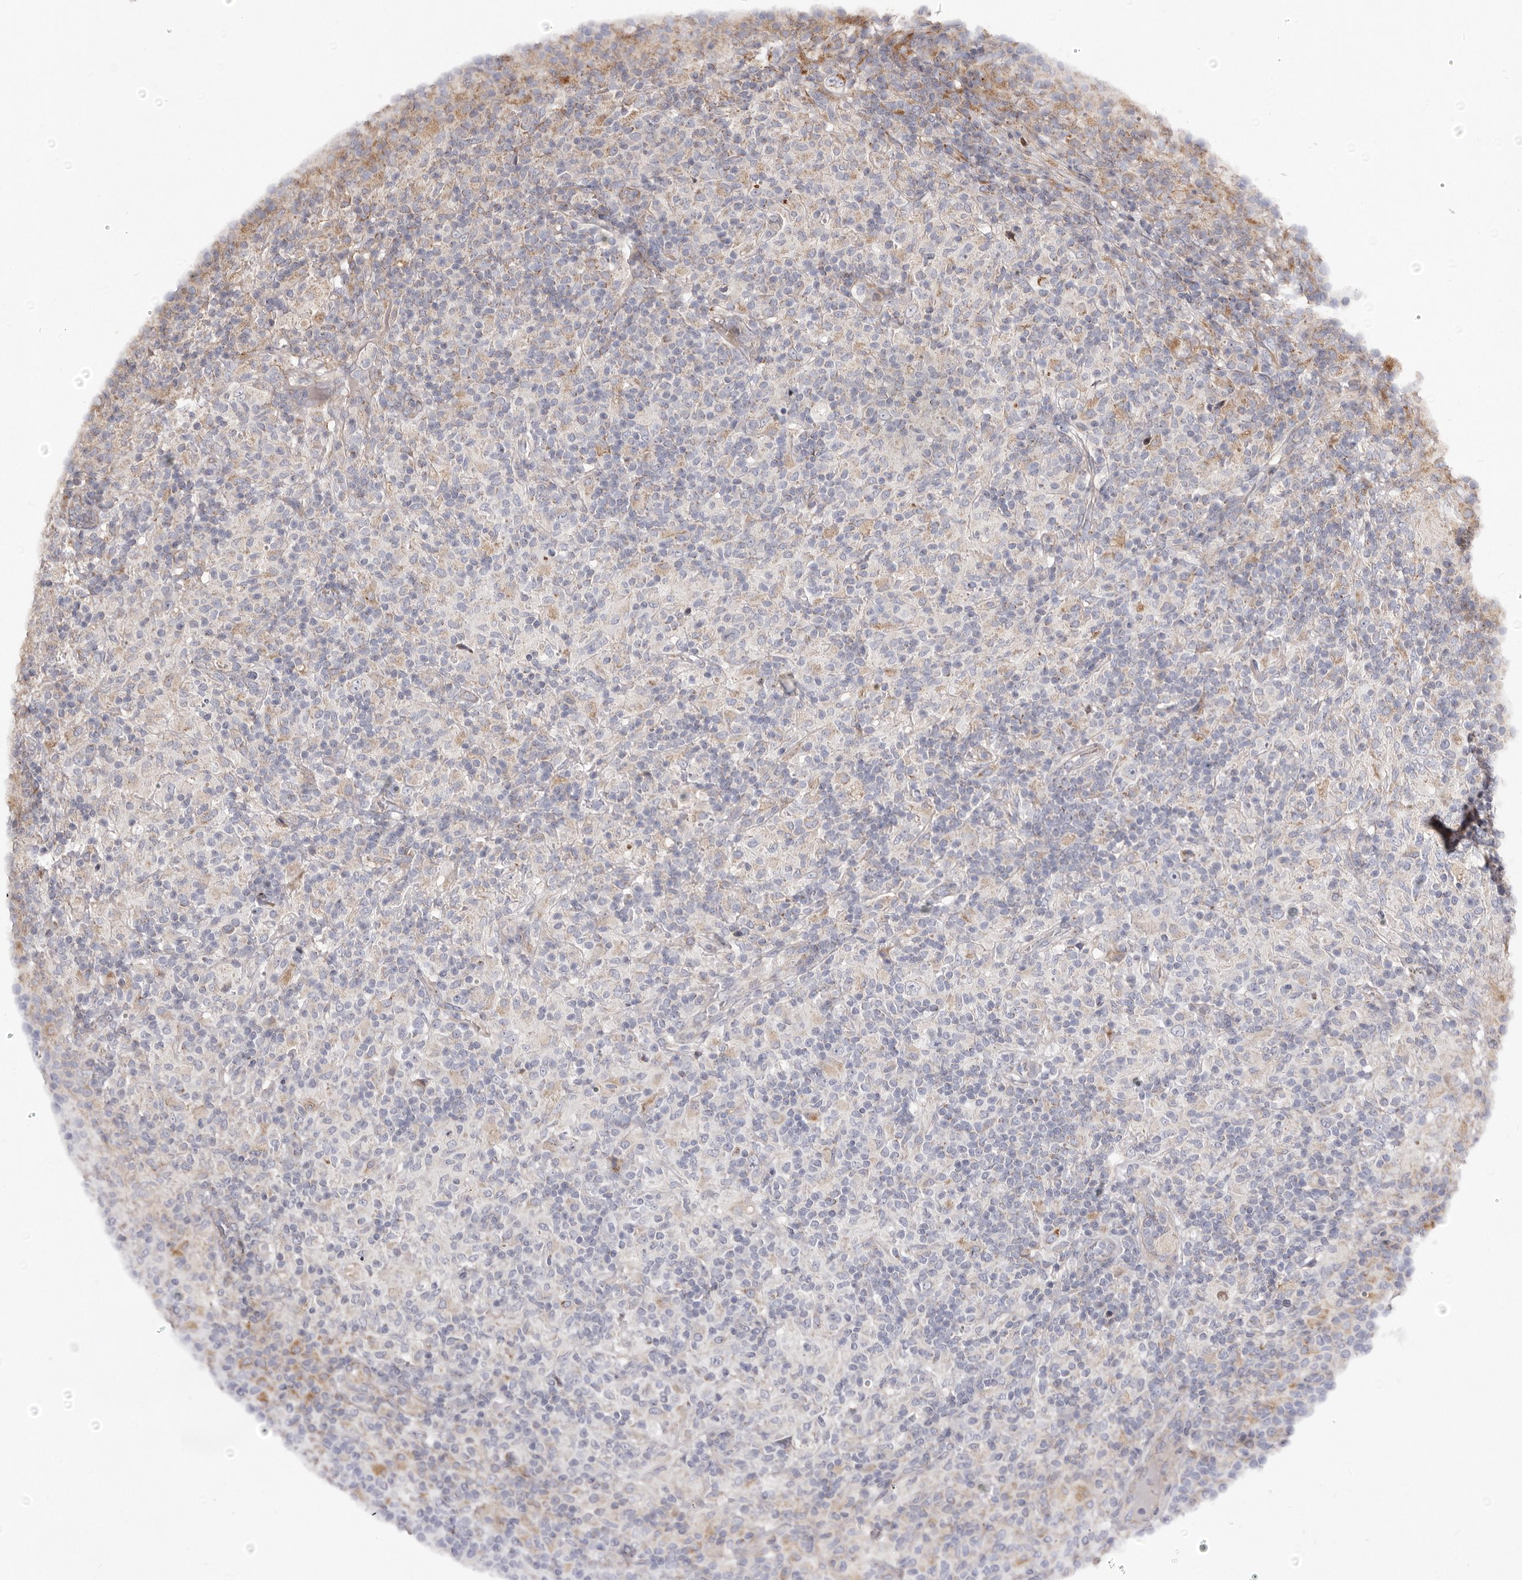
{"staining": {"intensity": "negative", "quantity": "none", "location": "none"}, "tissue": "lymphoma", "cell_type": "Tumor cells", "image_type": "cancer", "snomed": [{"axis": "morphology", "description": "Hodgkin's disease, NOS"}, {"axis": "topography", "description": "Lymph node"}], "caption": "Tumor cells show no significant protein expression in lymphoma. (Brightfield microscopy of DAB immunohistochemistry at high magnification).", "gene": "MACC1", "patient": {"sex": "male", "age": 70}}